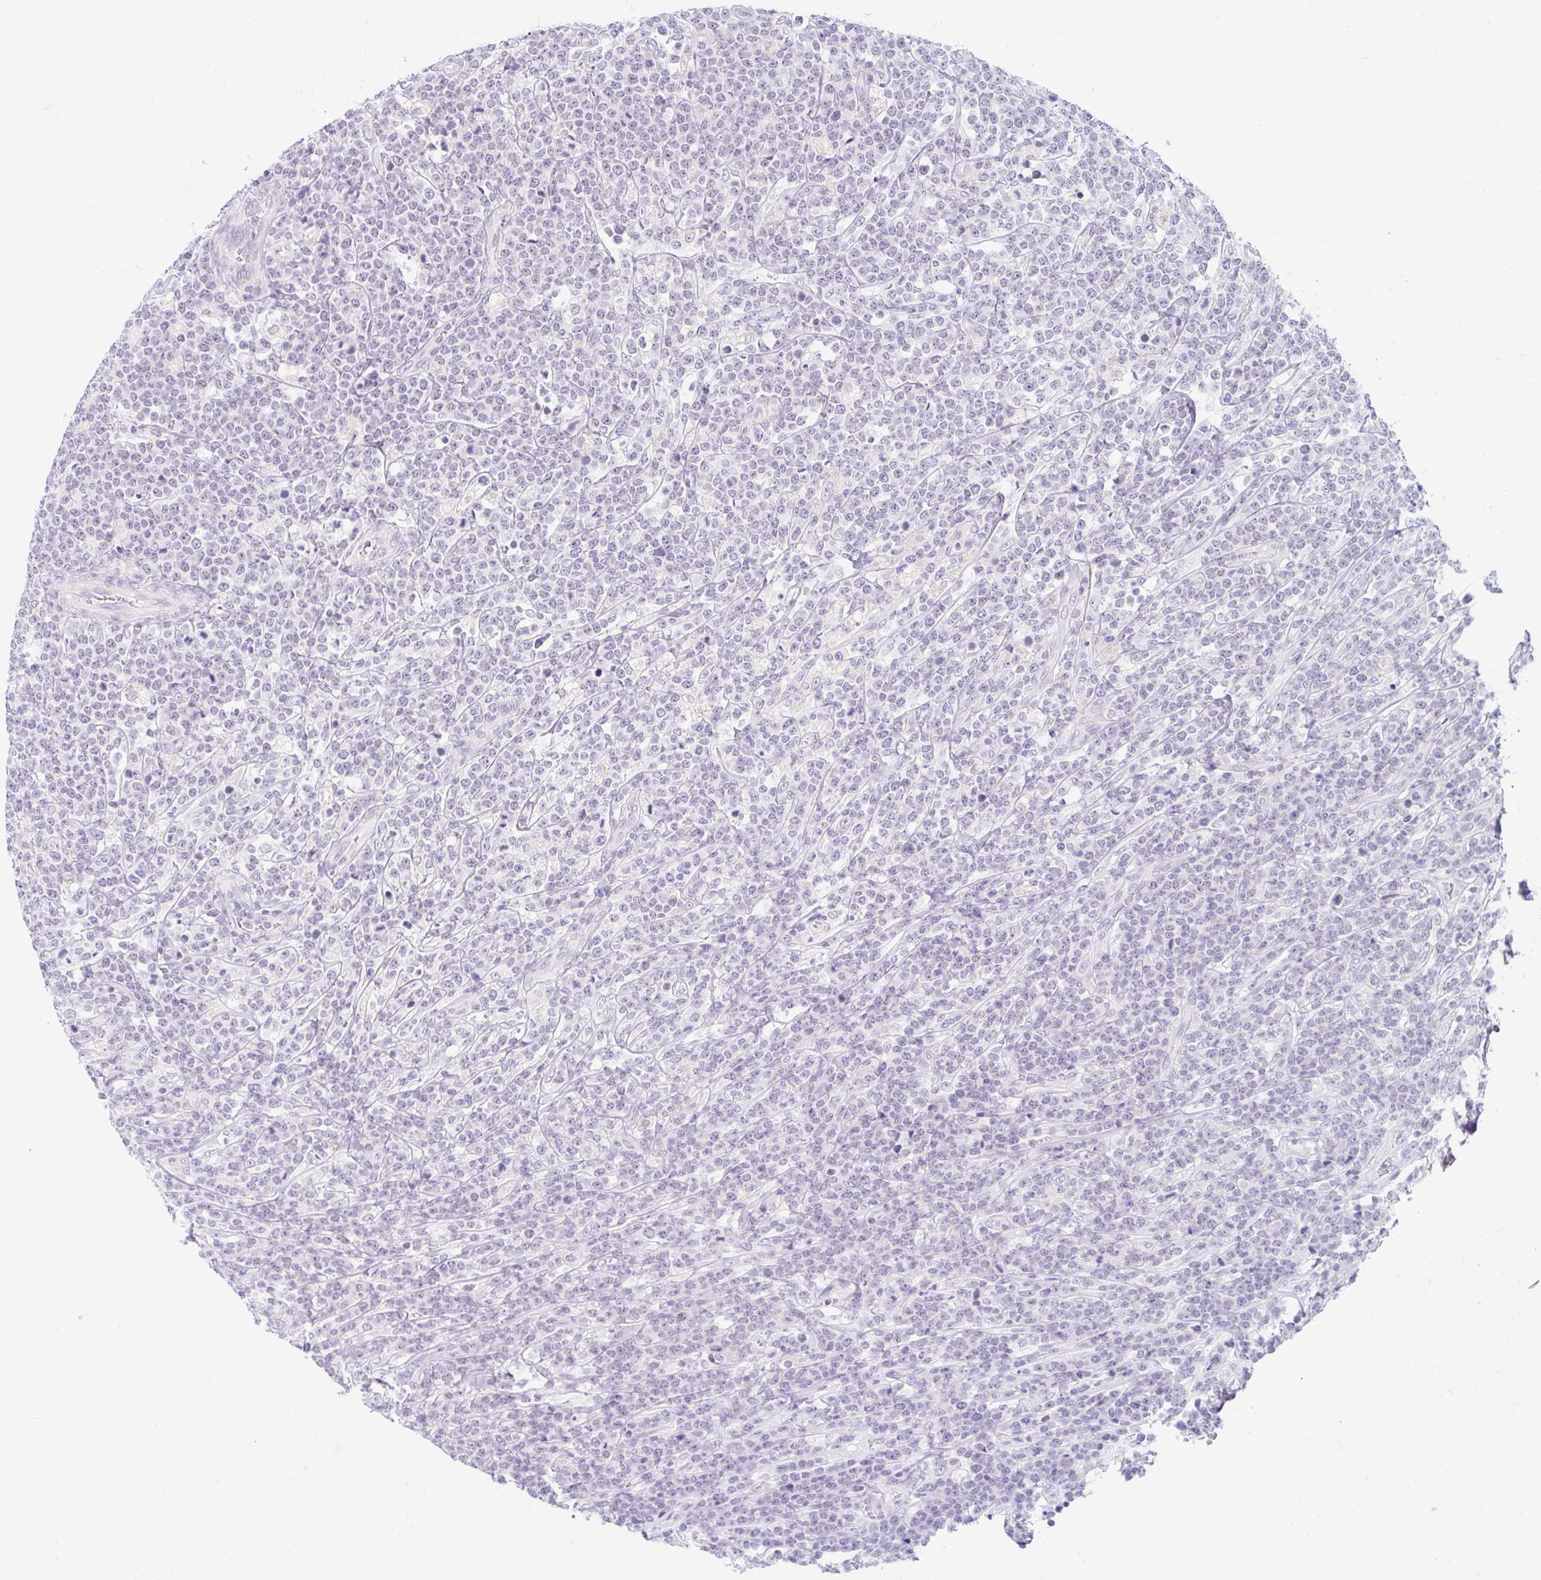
{"staining": {"intensity": "negative", "quantity": "none", "location": "none"}, "tissue": "lymphoma", "cell_type": "Tumor cells", "image_type": "cancer", "snomed": [{"axis": "morphology", "description": "Malignant lymphoma, non-Hodgkin's type, High grade"}, {"axis": "topography", "description": "Small intestine"}], "caption": "An image of human malignant lymphoma, non-Hodgkin's type (high-grade) is negative for staining in tumor cells. The staining was performed using DAB to visualize the protein expression in brown, while the nuclei were stained in blue with hematoxylin (Magnification: 20x).", "gene": "ITPK1", "patient": {"sex": "male", "age": 8}}